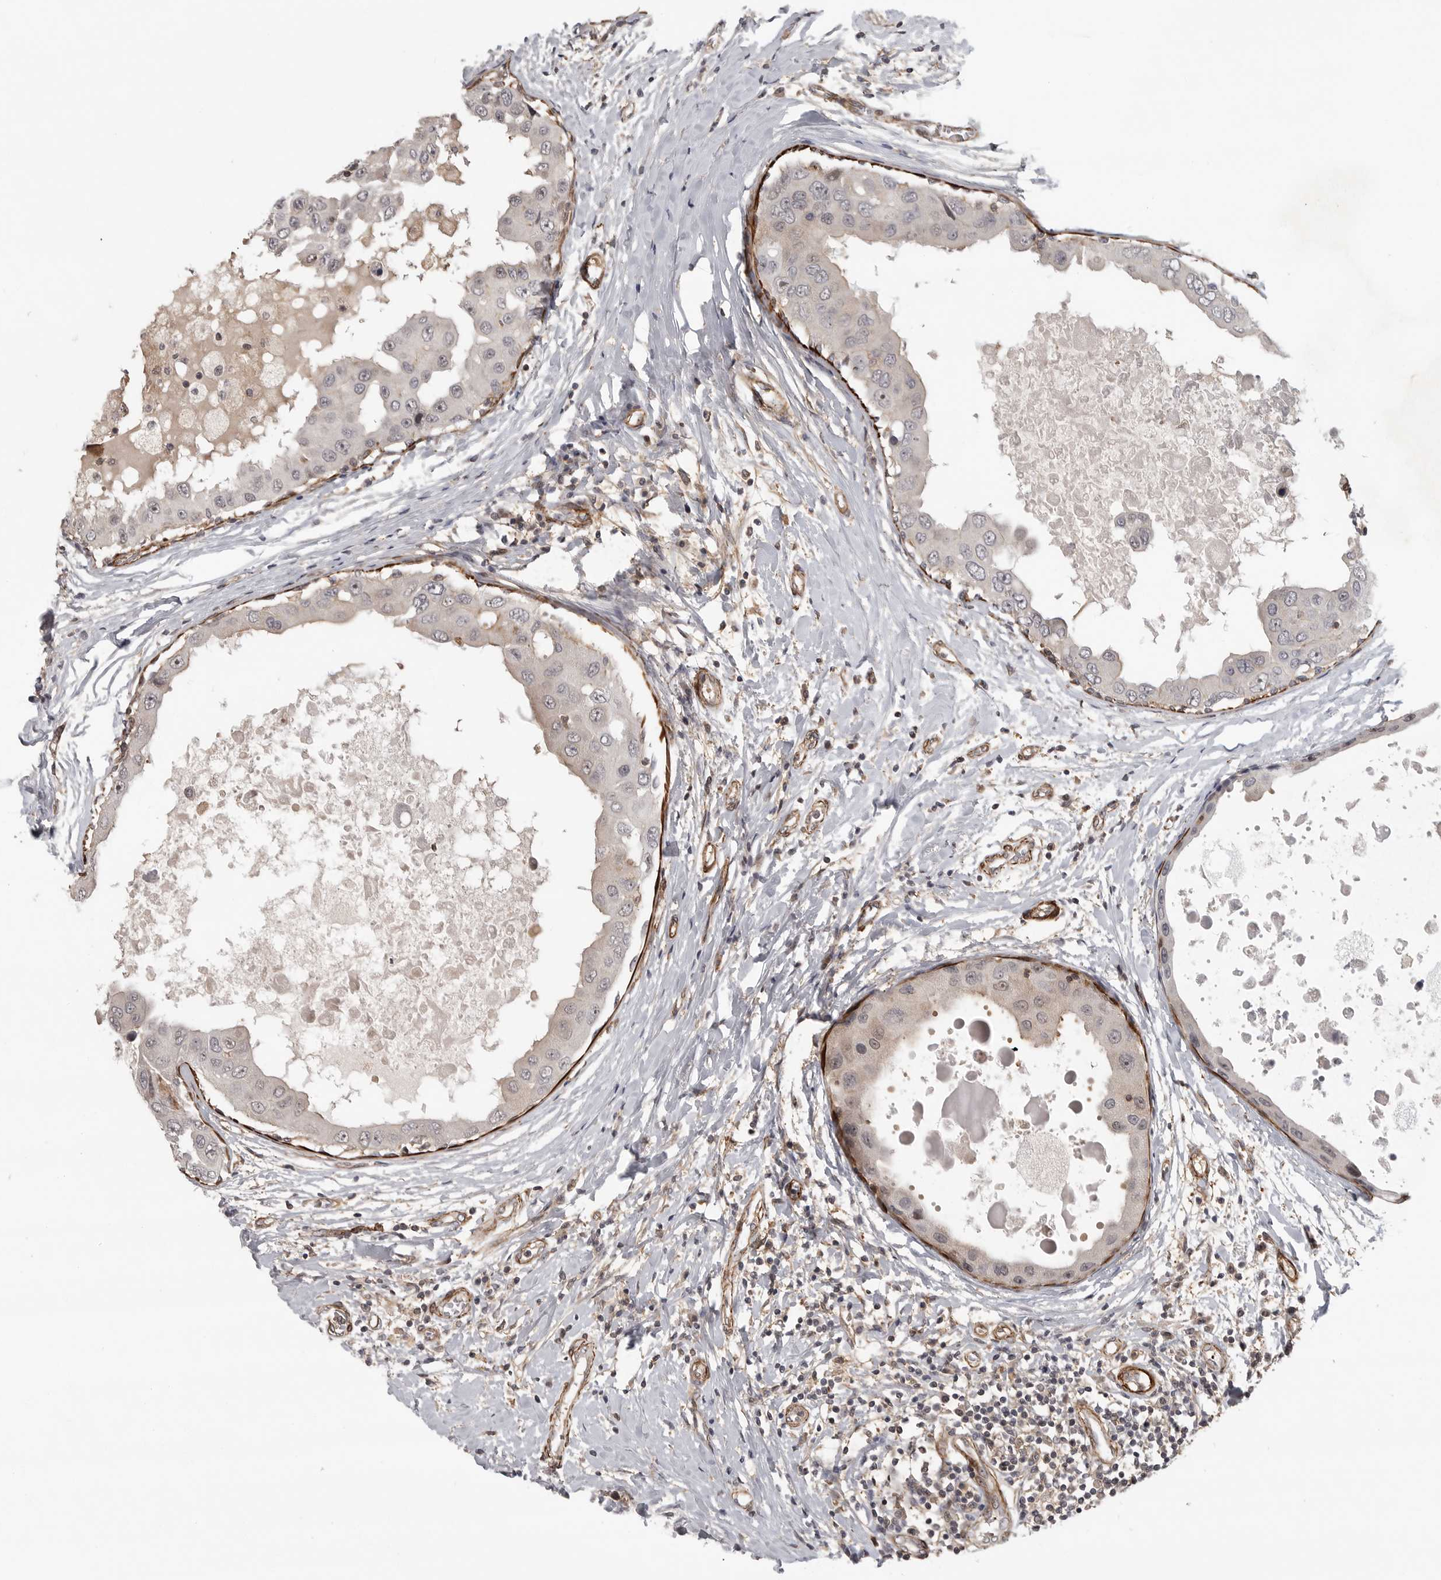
{"staining": {"intensity": "weak", "quantity": "<25%", "location": "cytoplasmic/membranous,nuclear"}, "tissue": "breast cancer", "cell_type": "Tumor cells", "image_type": "cancer", "snomed": [{"axis": "morphology", "description": "Duct carcinoma"}, {"axis": "topography", "description": "Breast"}], "caption": "Breast cancer (intraductal carcinoma) was stained to show a protein in brown. There is no significant positivity in tumor cells.", "gene": "TUT4", "patient": {"sex": "female", "age": 27}}